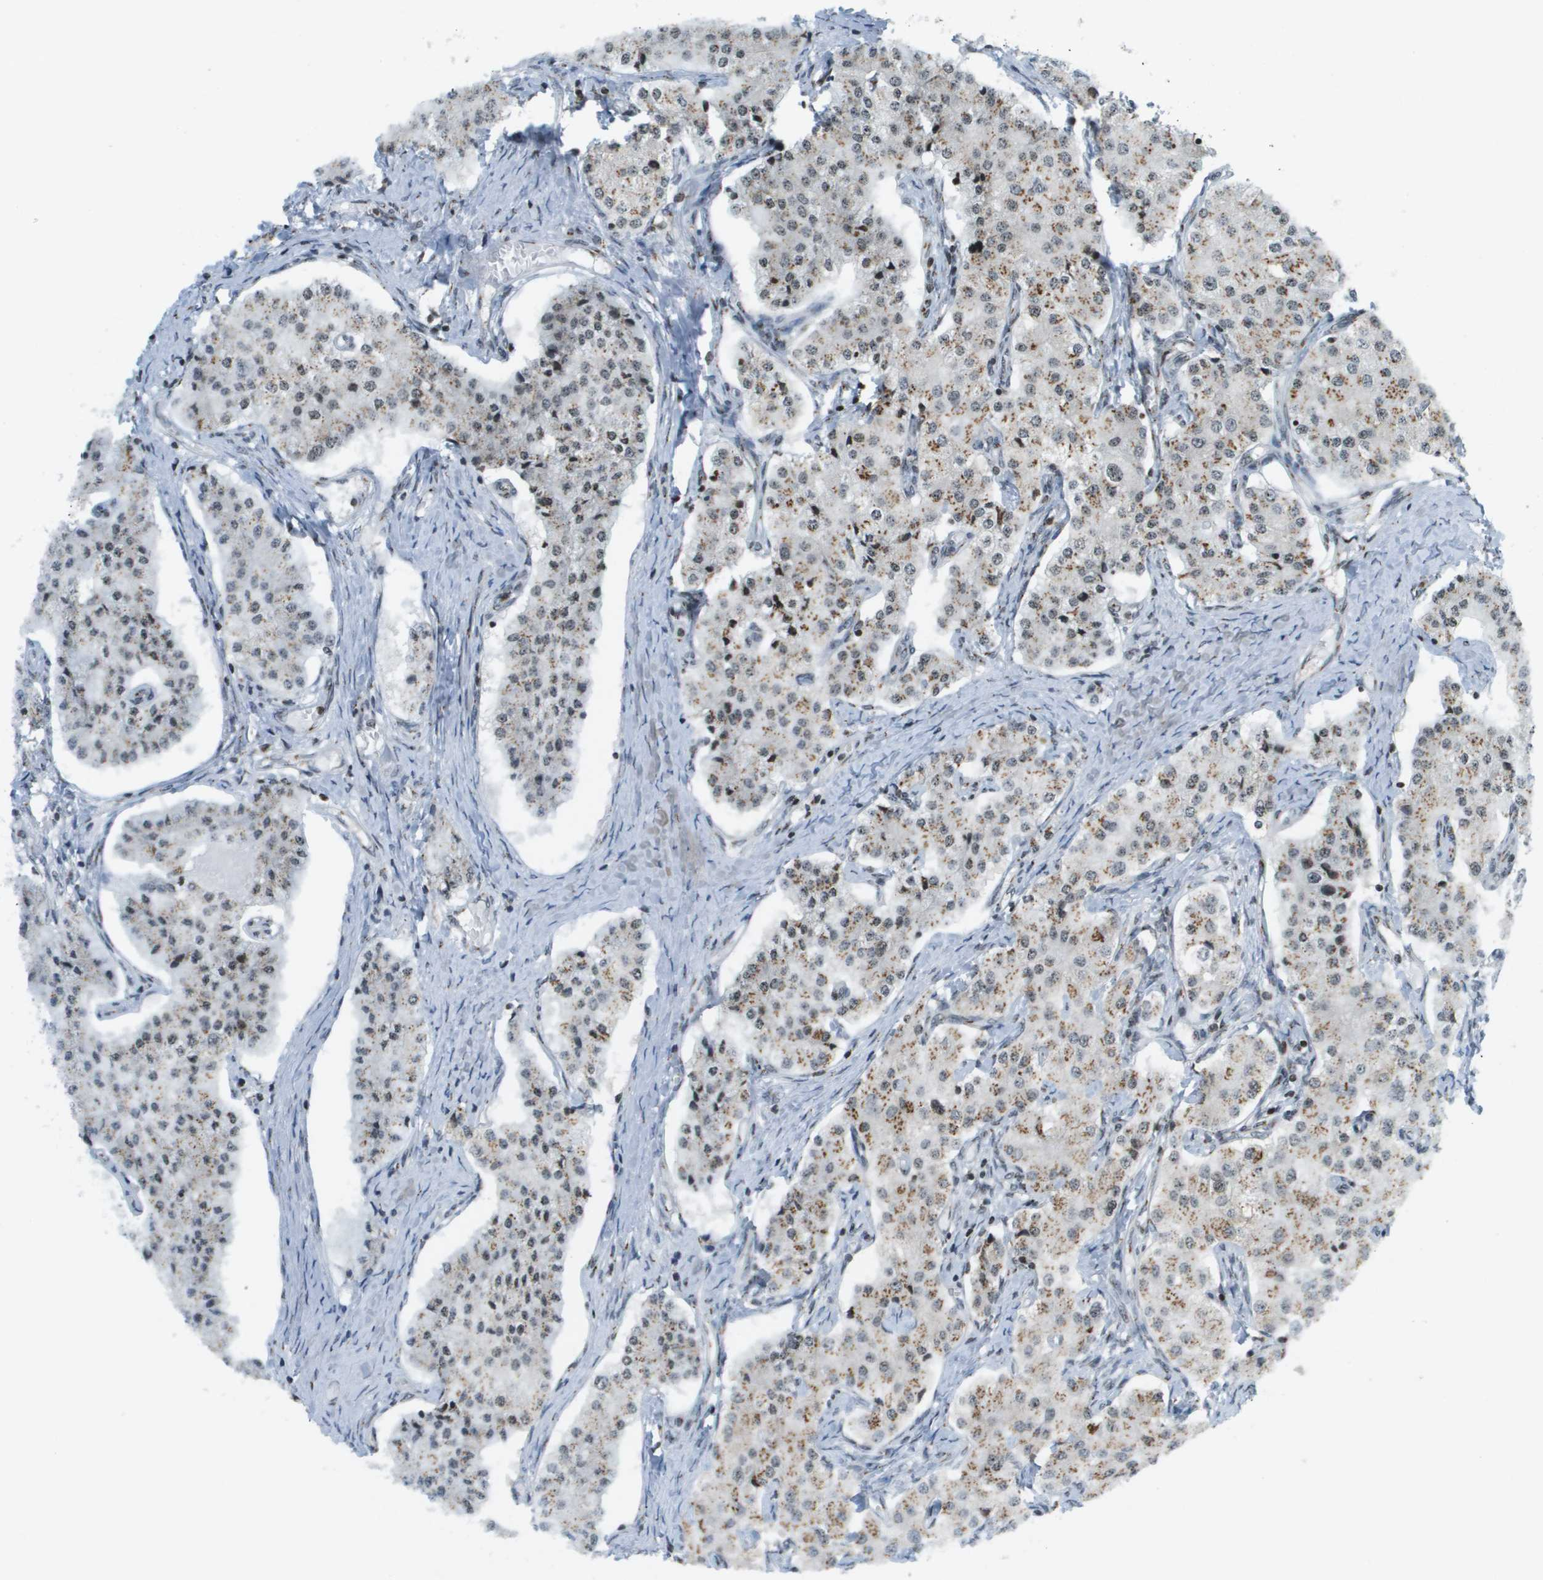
{"staining": {"intensity": "moderate", "quantity": "25%-75%", "location": "cytoplasmic/membranous"}, "tissue": "carcinoid", "cell_type": "Tumor cells", "image_type": "cancer", "snomed": [{"axis": "morphology", "description": "Carcinoid, malignant, NOS"}, {"axis": "topography", "description": "Colon"}], "caption": "DAB immunohistochemical staining of carcinoid (malignant) demonstrates moderate cytoplasmic/membranous protein positivity in approximately 25%-75% of tumor cells.", "gene": "EVC", "patient": {"sex": "female", "age": 52}}